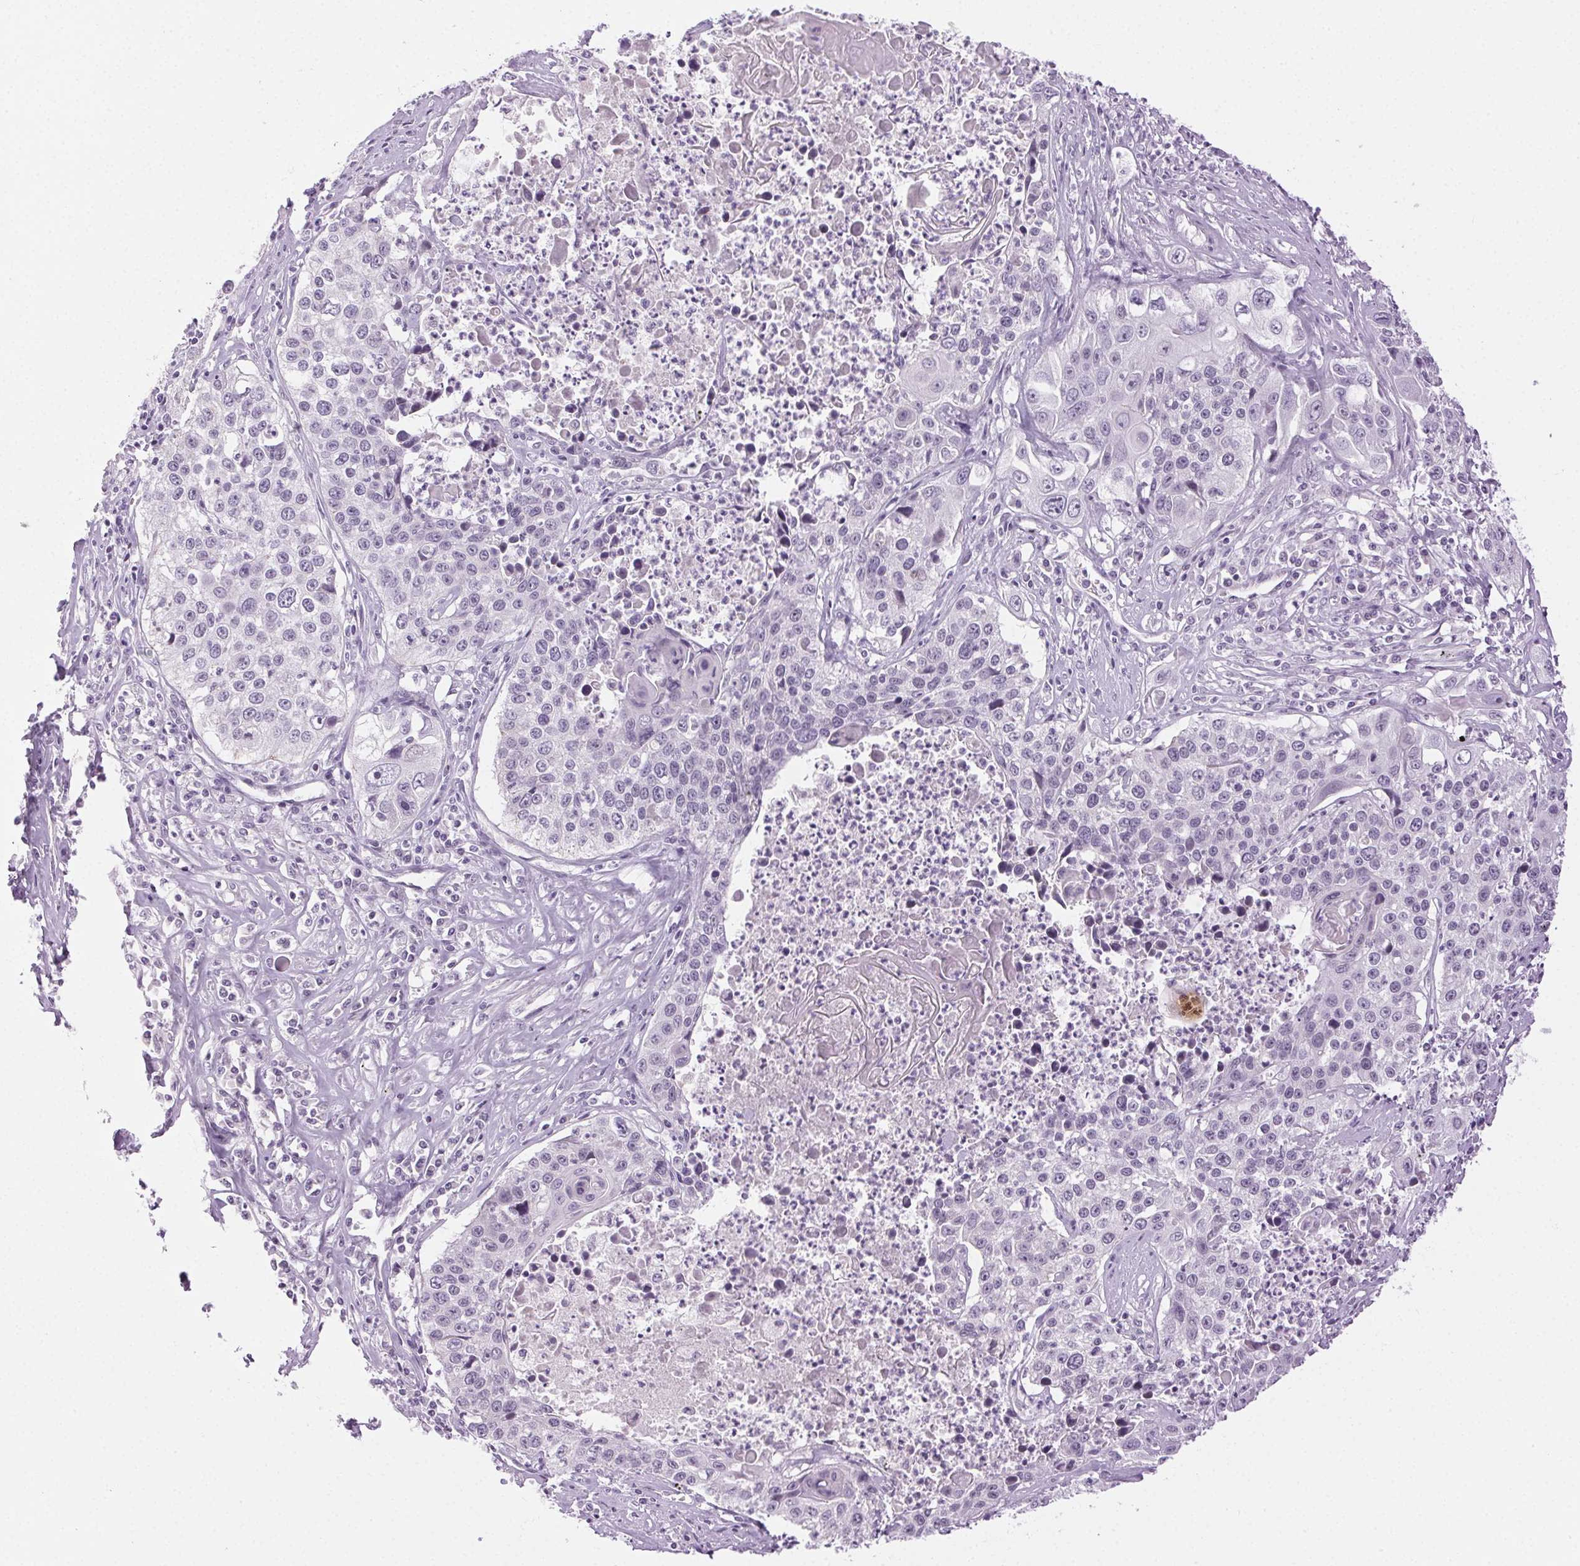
{"staining": {"intensity": "negative", "quantity": "none", "location": "none"}, "tissue": "lung cancer", "cell_type": "Tumor cells", "image_type": "cancer", "snomed": [{"axis": "morphology", "description": "Squamous cell carcinoma, NOS"}, {"axis": "morphology", "description": "Squamous cell carcinoma, metastatic, NOS"}, {"axis": "topography", "description": "Lung"}, {"axis": "topography", "description": "Pleura, NOS"}], "caption": "The image shows no staining of tumor cells in lung cancer (metastatic squamous cell carcinoma).", "gene": "AIF1L", "patient": {"sex": "male", "age": 72}}